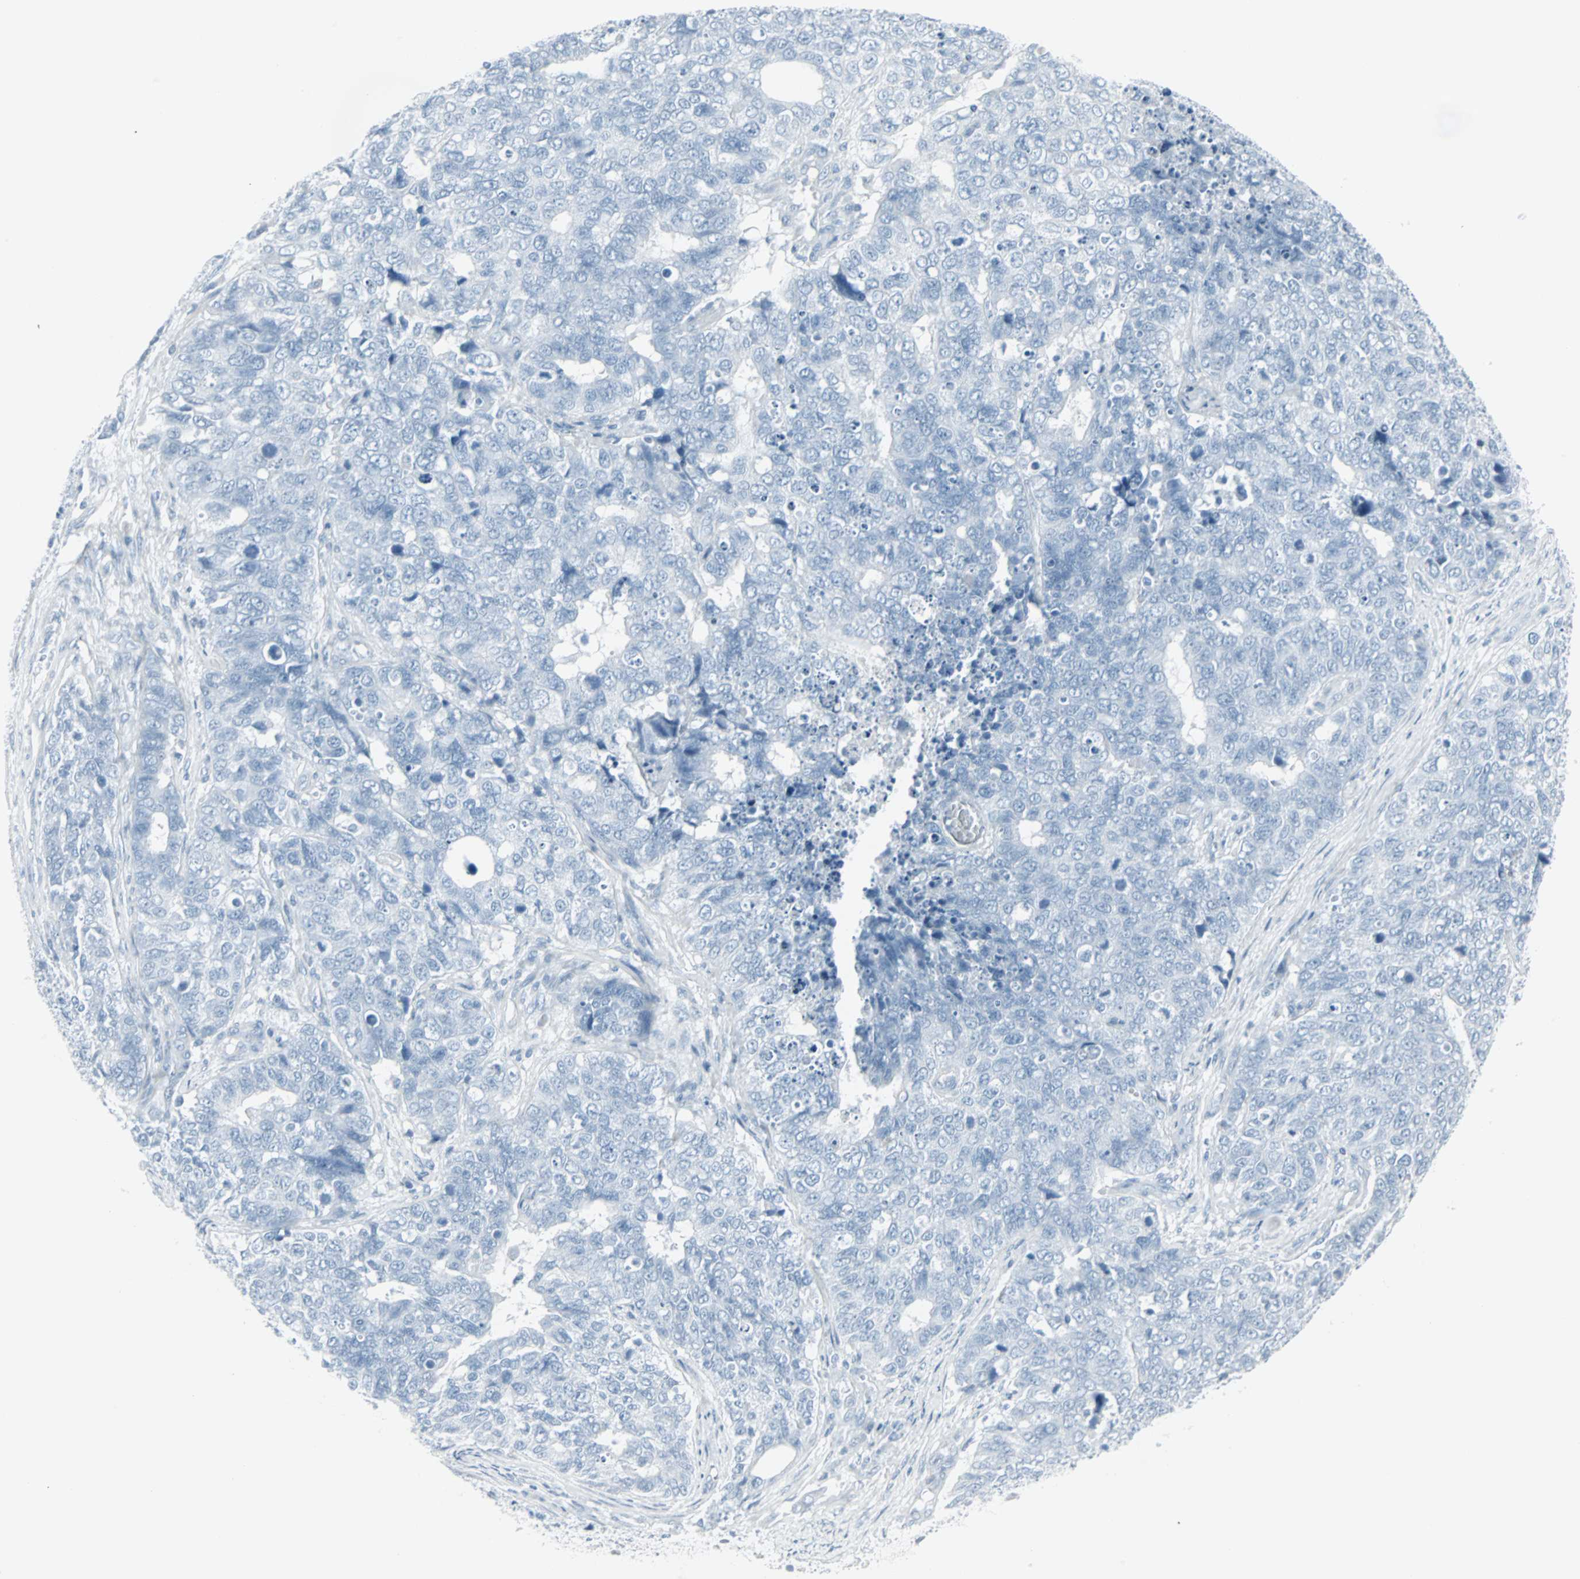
{"staining": {"intensity": "negative", "quantity": "none", "location": "none"}, "tissue": "cervical cancer", "cell_type": "Tumor cells", "image_type": "cancer", "snomed": [{"axis": "morphology", "description": "Squamous cell carcinoma, NOS"}, {"axis": "topography", "description": "Cervix"}], "caption": "High power microscopy histopathology image of an IHC histopathology image of squamous cell carcinoma (cervical), revealing no significant expression in tumor cells.", "gene": "LANCL3", "patient": {"sex": "female", "age": 63}}